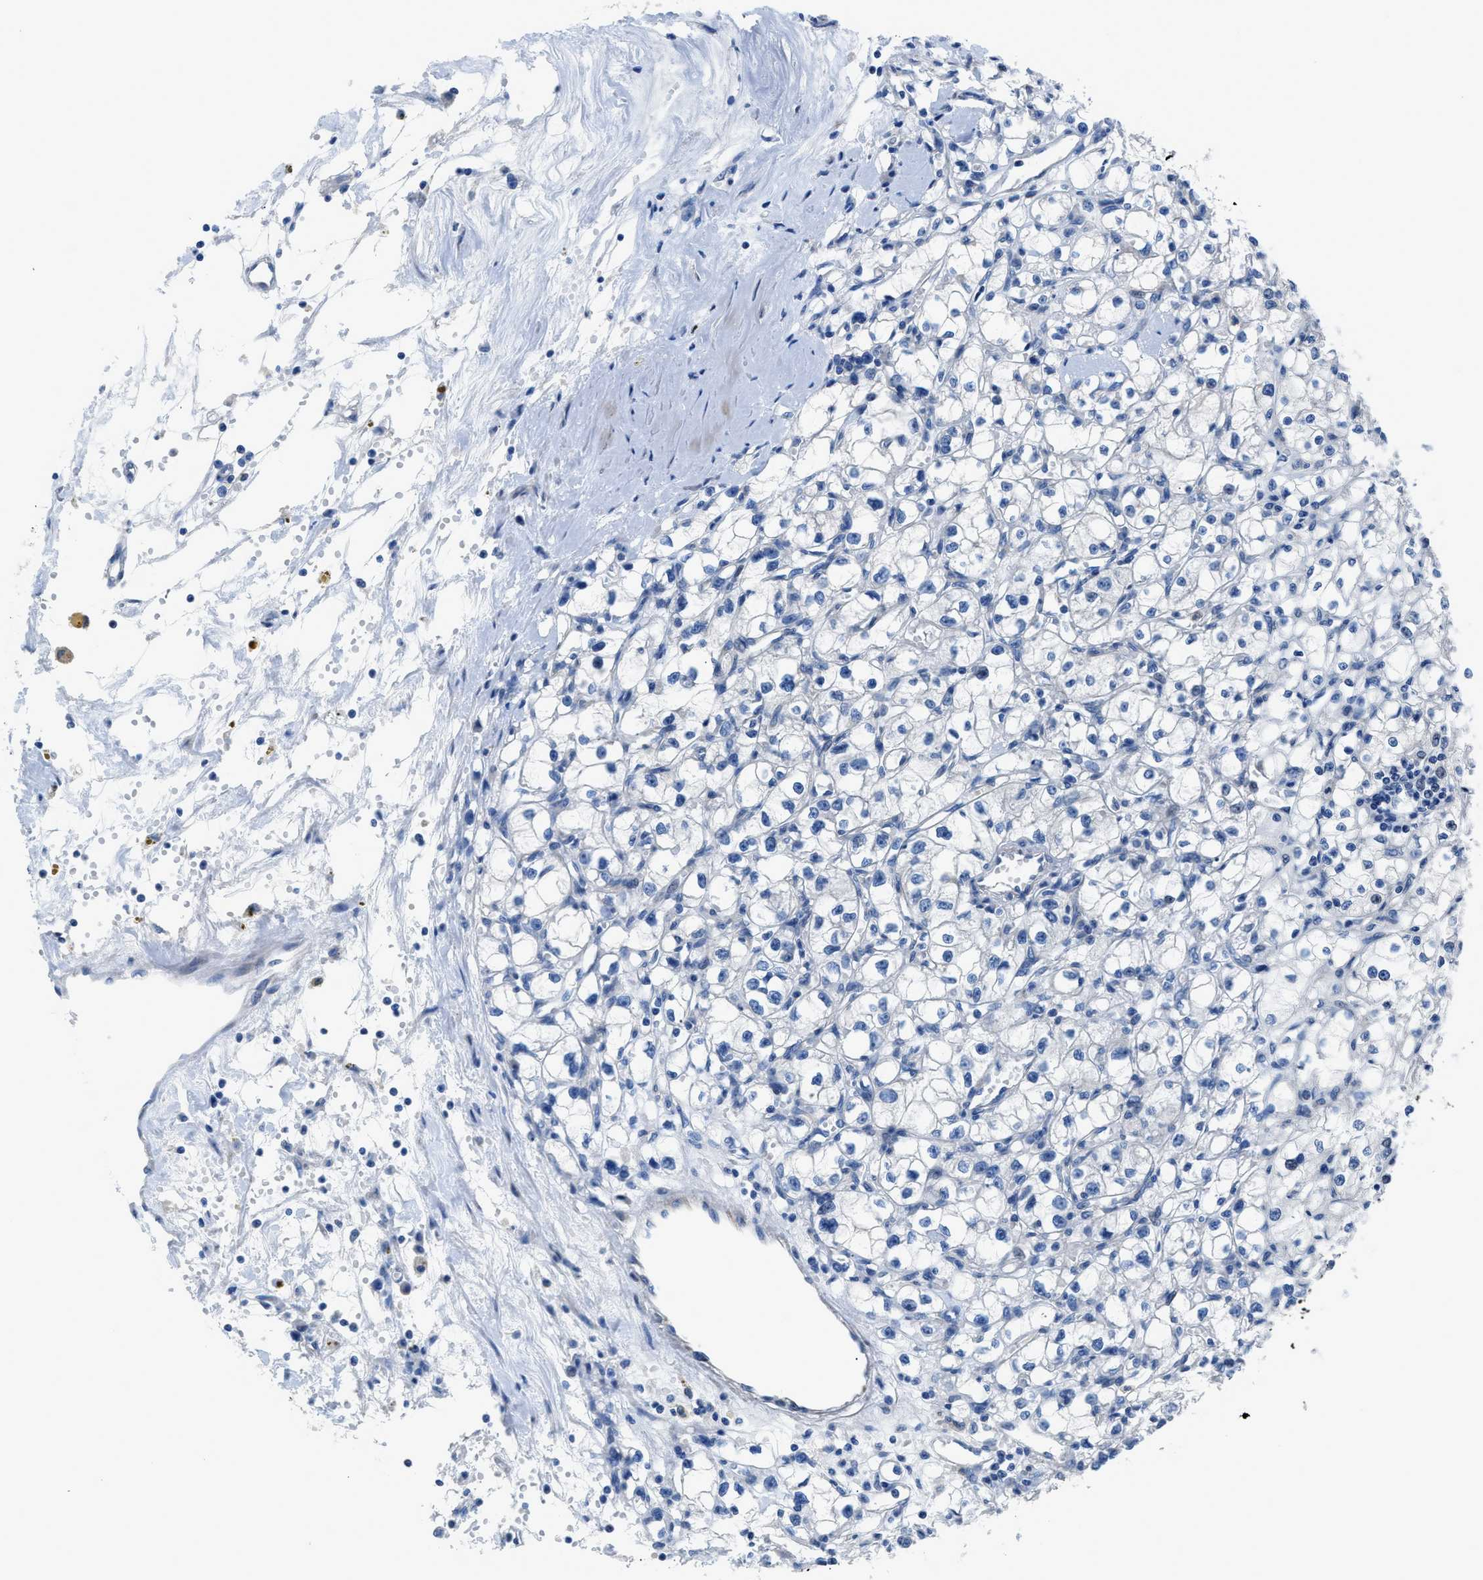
{"staining": {"intensity": "negative", "quantity": "none", "location": "none"}, "tissue": "renal cancer", "cell_type": "Tumor cells", "image_type": "cancer", "snomed": [{"axis": "morphology", "description": "Adenocarcinoma, NOS"}, {"axis": "topography", "description": "Kidney"}], "caption": "Adenocarcinoma (renal) stained for a protein using immunohistochemistry shows no staining tumor cells.", "gene": "ITPR1", "patient": {"sex": "male", "age": 56}}